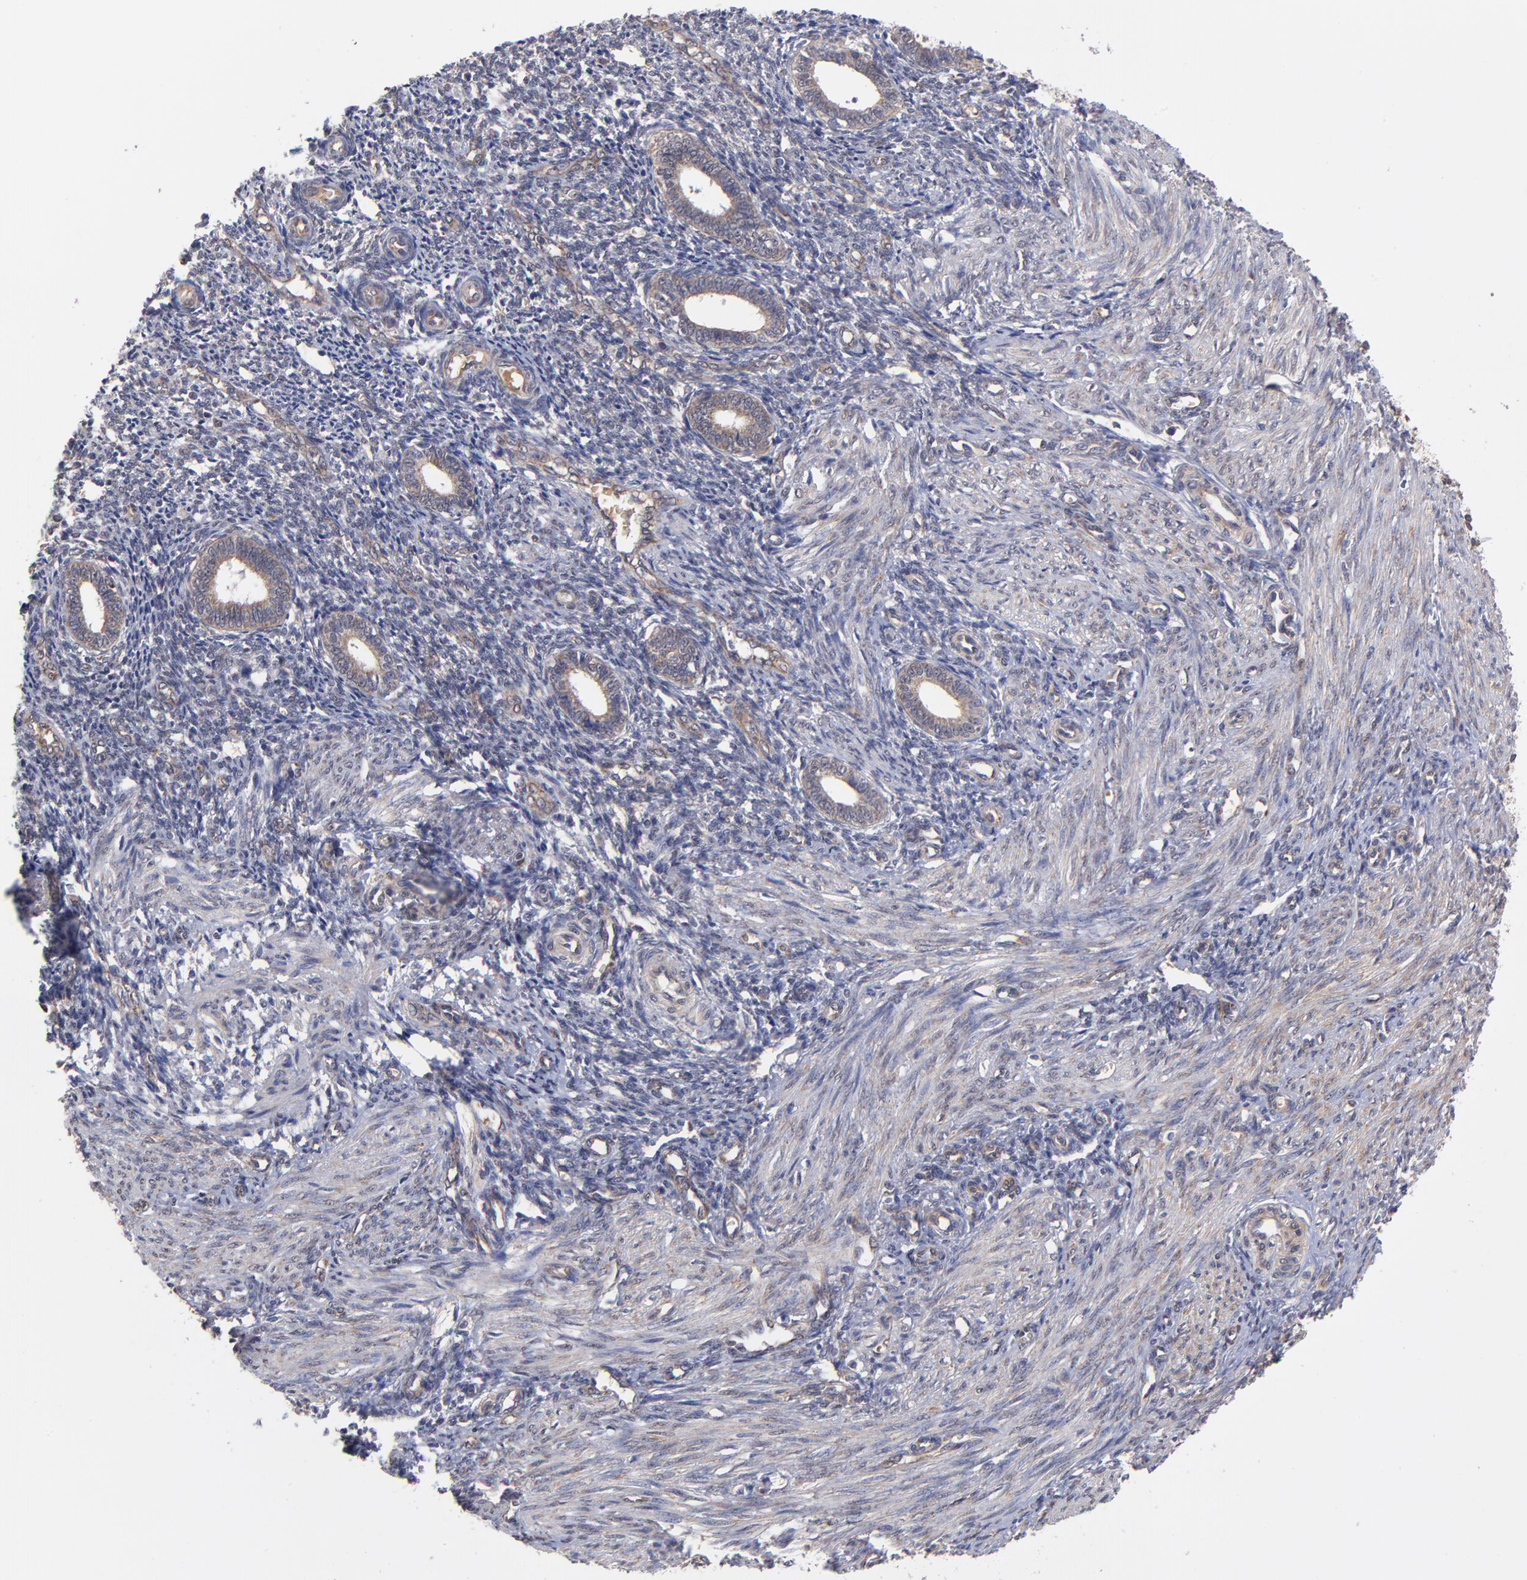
{"staining": {"intensity": "moderate", "quantity": "25%-75%", "location": "cytoplasmic/membranous"}, "tissue": "endometrium", "cell_type": "Cells in endometrial stroma", "image_type": "normal", "snomed": [{"axis": "morphology", "description": "Normal tissue, NOS"}, {"axis": "topography", "description": "Endometrium"}], "caption": "Immunohistochemistry of normal endometrium demonstrates medium levels of moderate cytoplasmic/membranous expression in about 25%-75% of cells in endometrial stroma.", "gene": "UBE2H", "patient": {"sex": "female", "age": 27}}